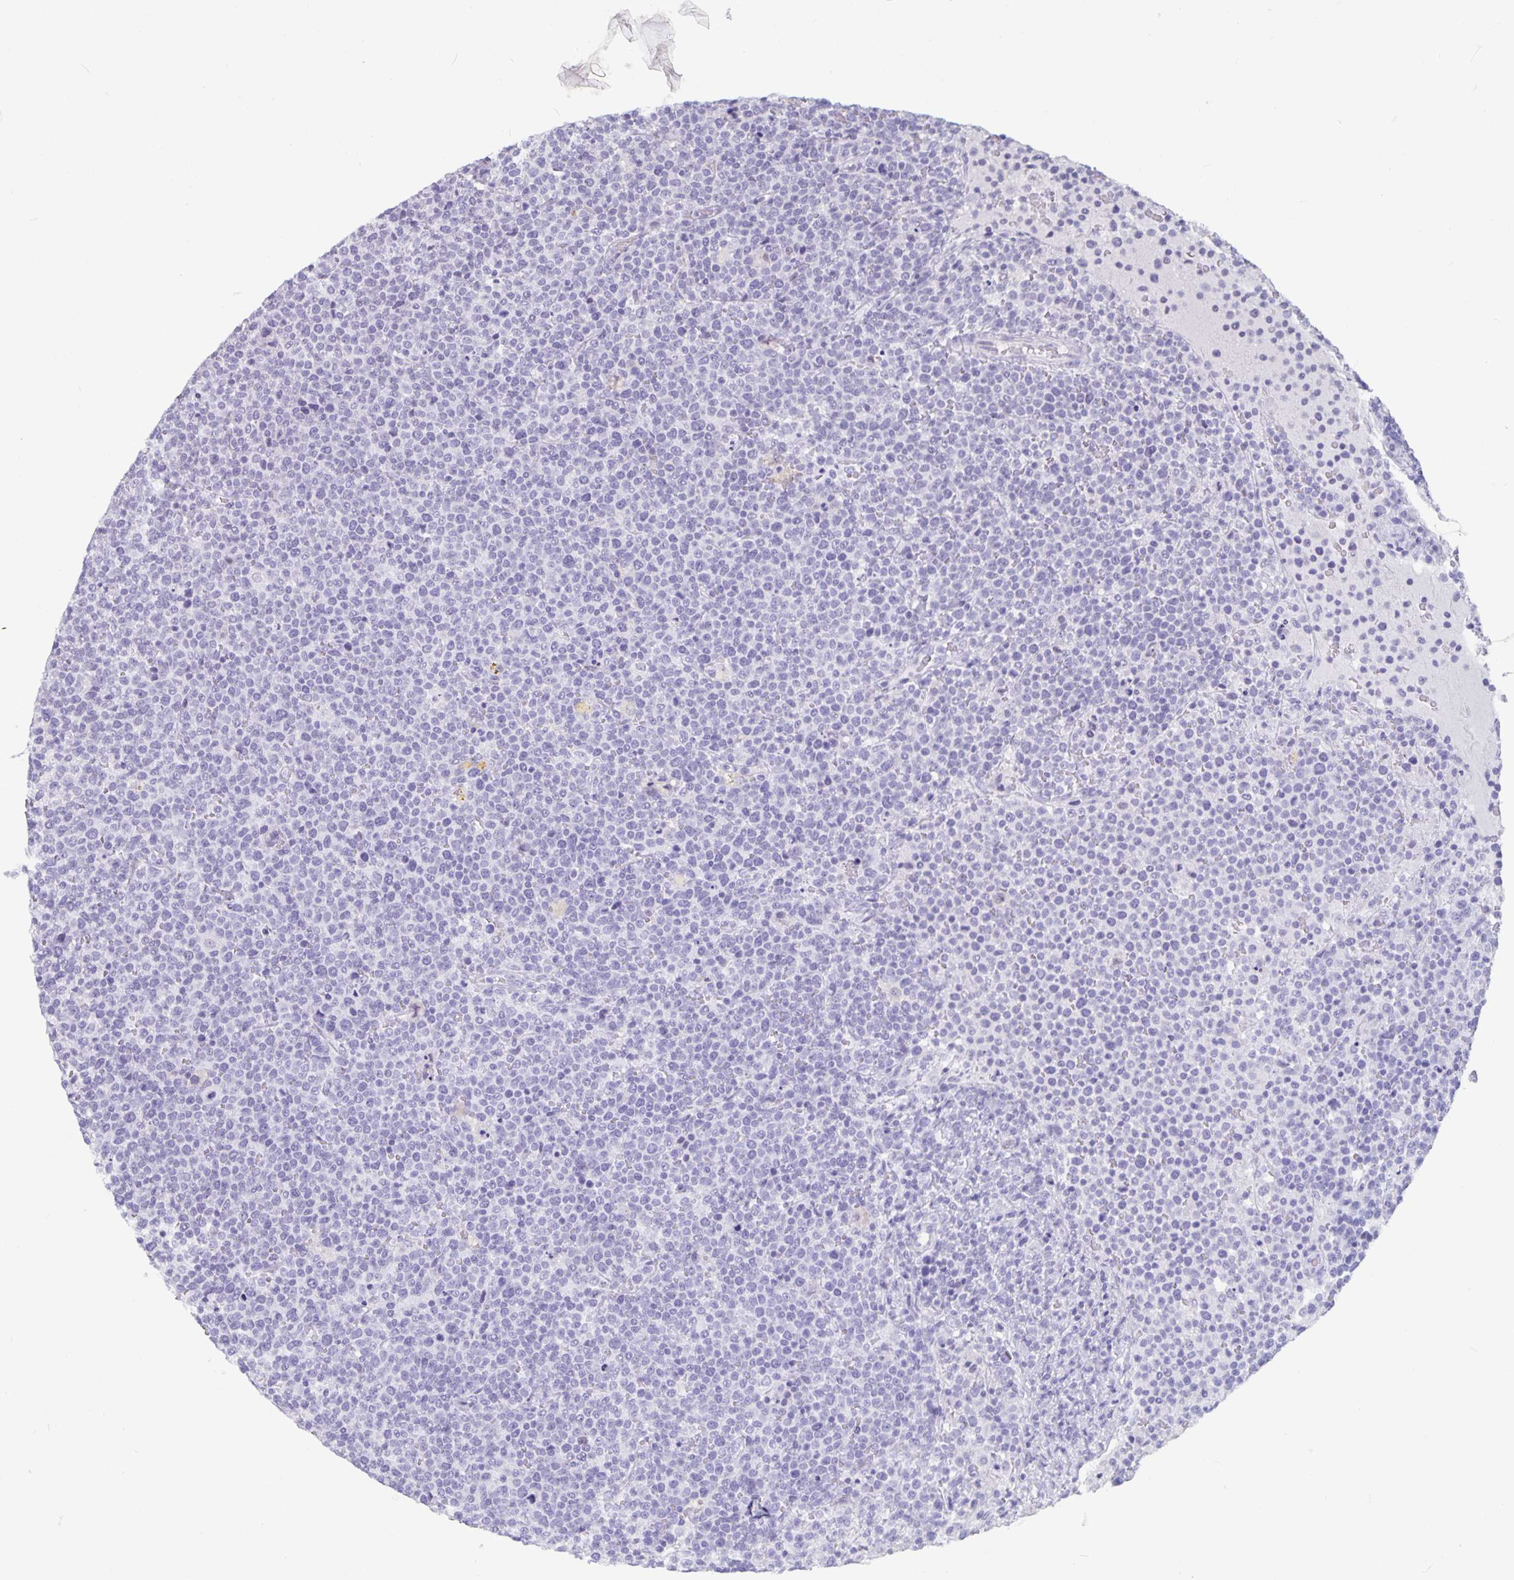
{"staining": {"intensity": "negative", "quantity": "none", "location": "none"}, "tissue": "lymphoma", "cell_type": "Tumor cells", "image_type": "cancer", "snomed": [{"axis": "morphology", "description": "Malignant lymphoma, non-Hodgkin's type, High grade"}, {"axis": "topography", "description": "Lymph node"}], "caption": "A micrograph of human malignant lymphoma, non-Hodgkin's type (high-grade) is negative for staining in tumor cells.", "gene": "OLIG2", "patient": {"sex": "male", "age": 61}}